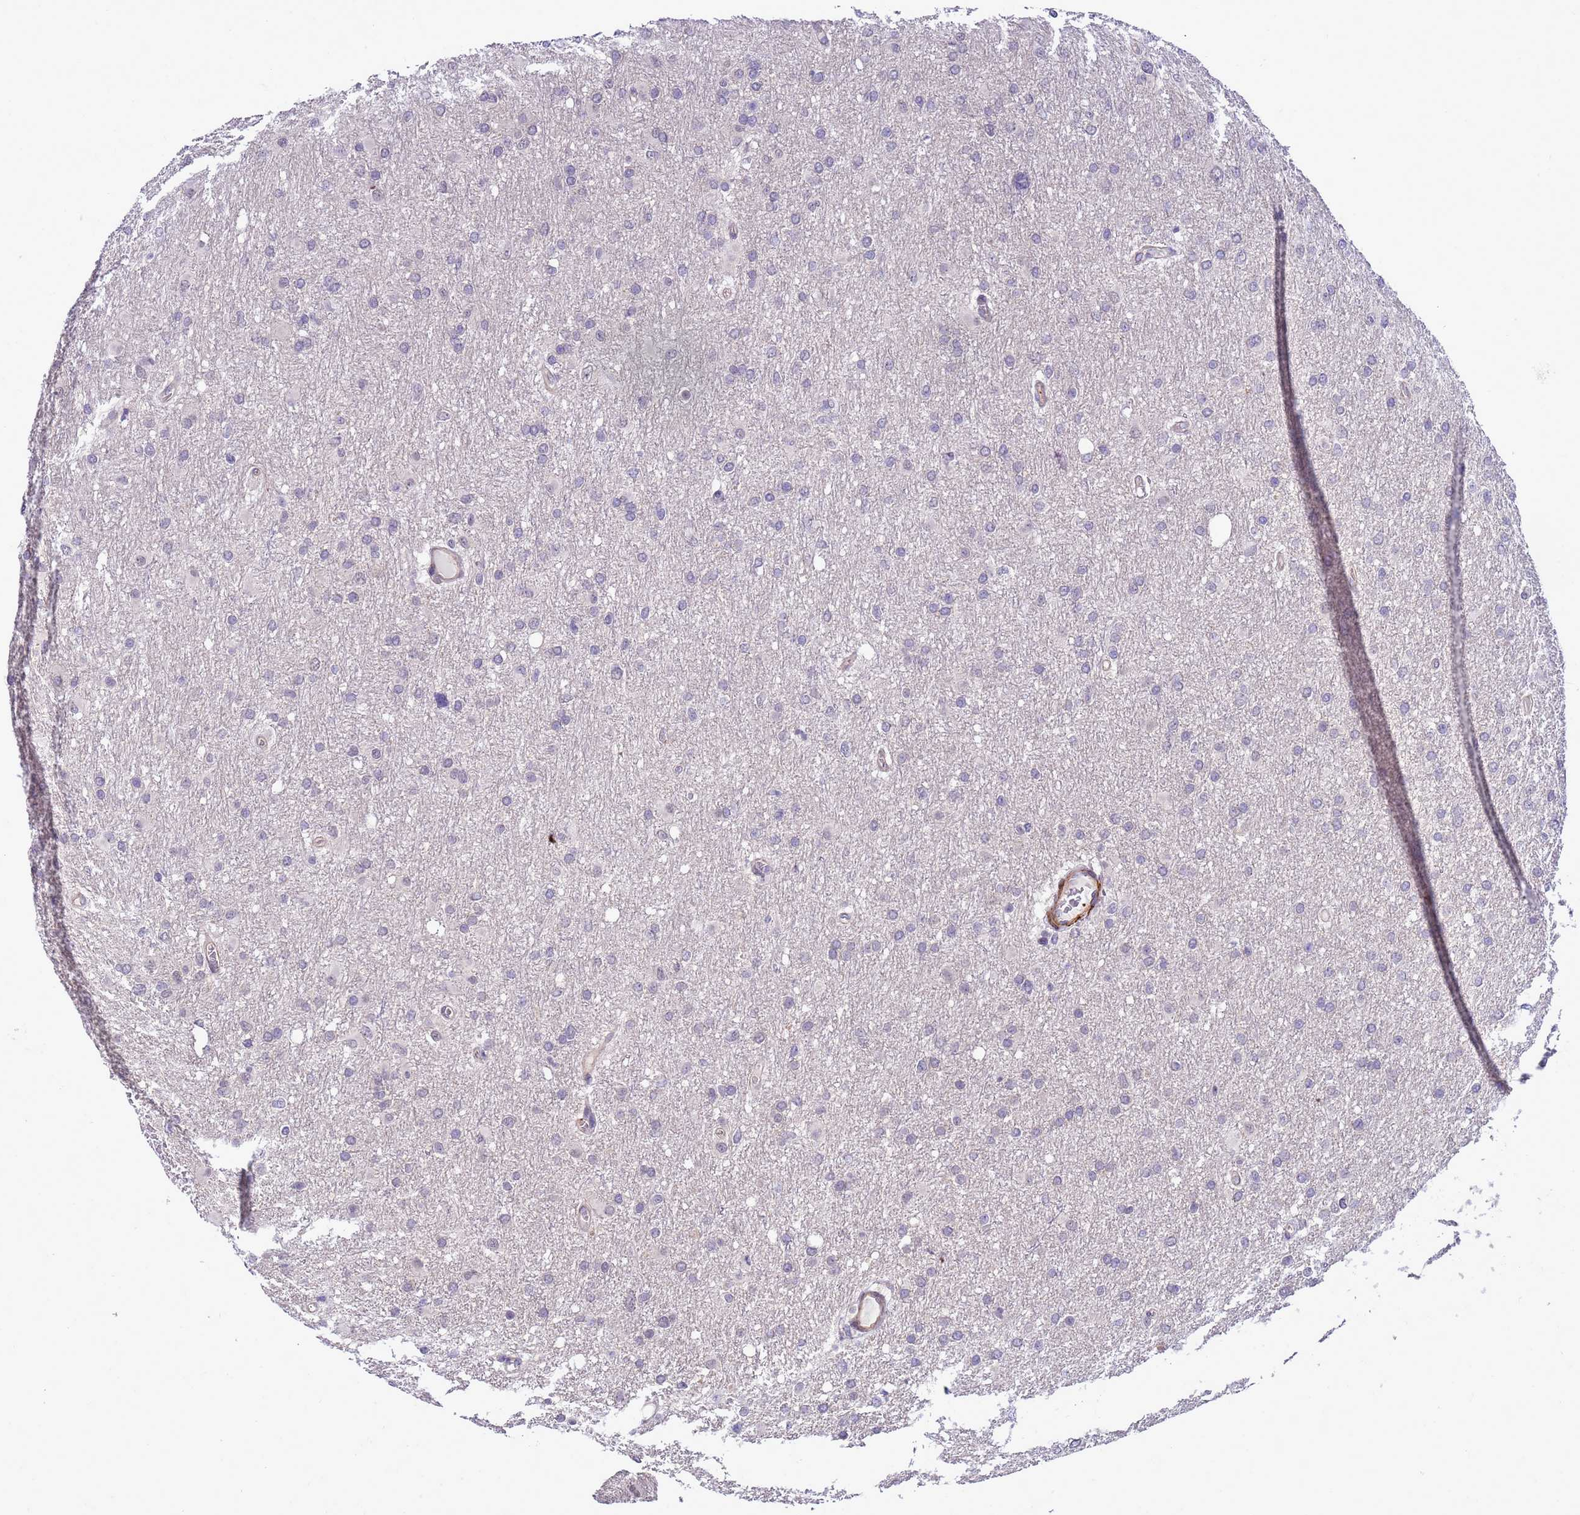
{"staining": {"intensity": "negative", "quantity": "none", "location": "none"}, "tissue": "glioma", "cell_type": "Tumor cells", "image_type": "cancer", "snomed": [{"axis": "morphology", "description": "Glioma, malignant, High grade"}, {"axis": "topography", "description": "Cerebral cortex"}], "caption": "There is no significant staining in tumor cells of malignant glioma (high-grade).", "gene": "GEN1", "patient": {"sex": "female", "age": 36}}